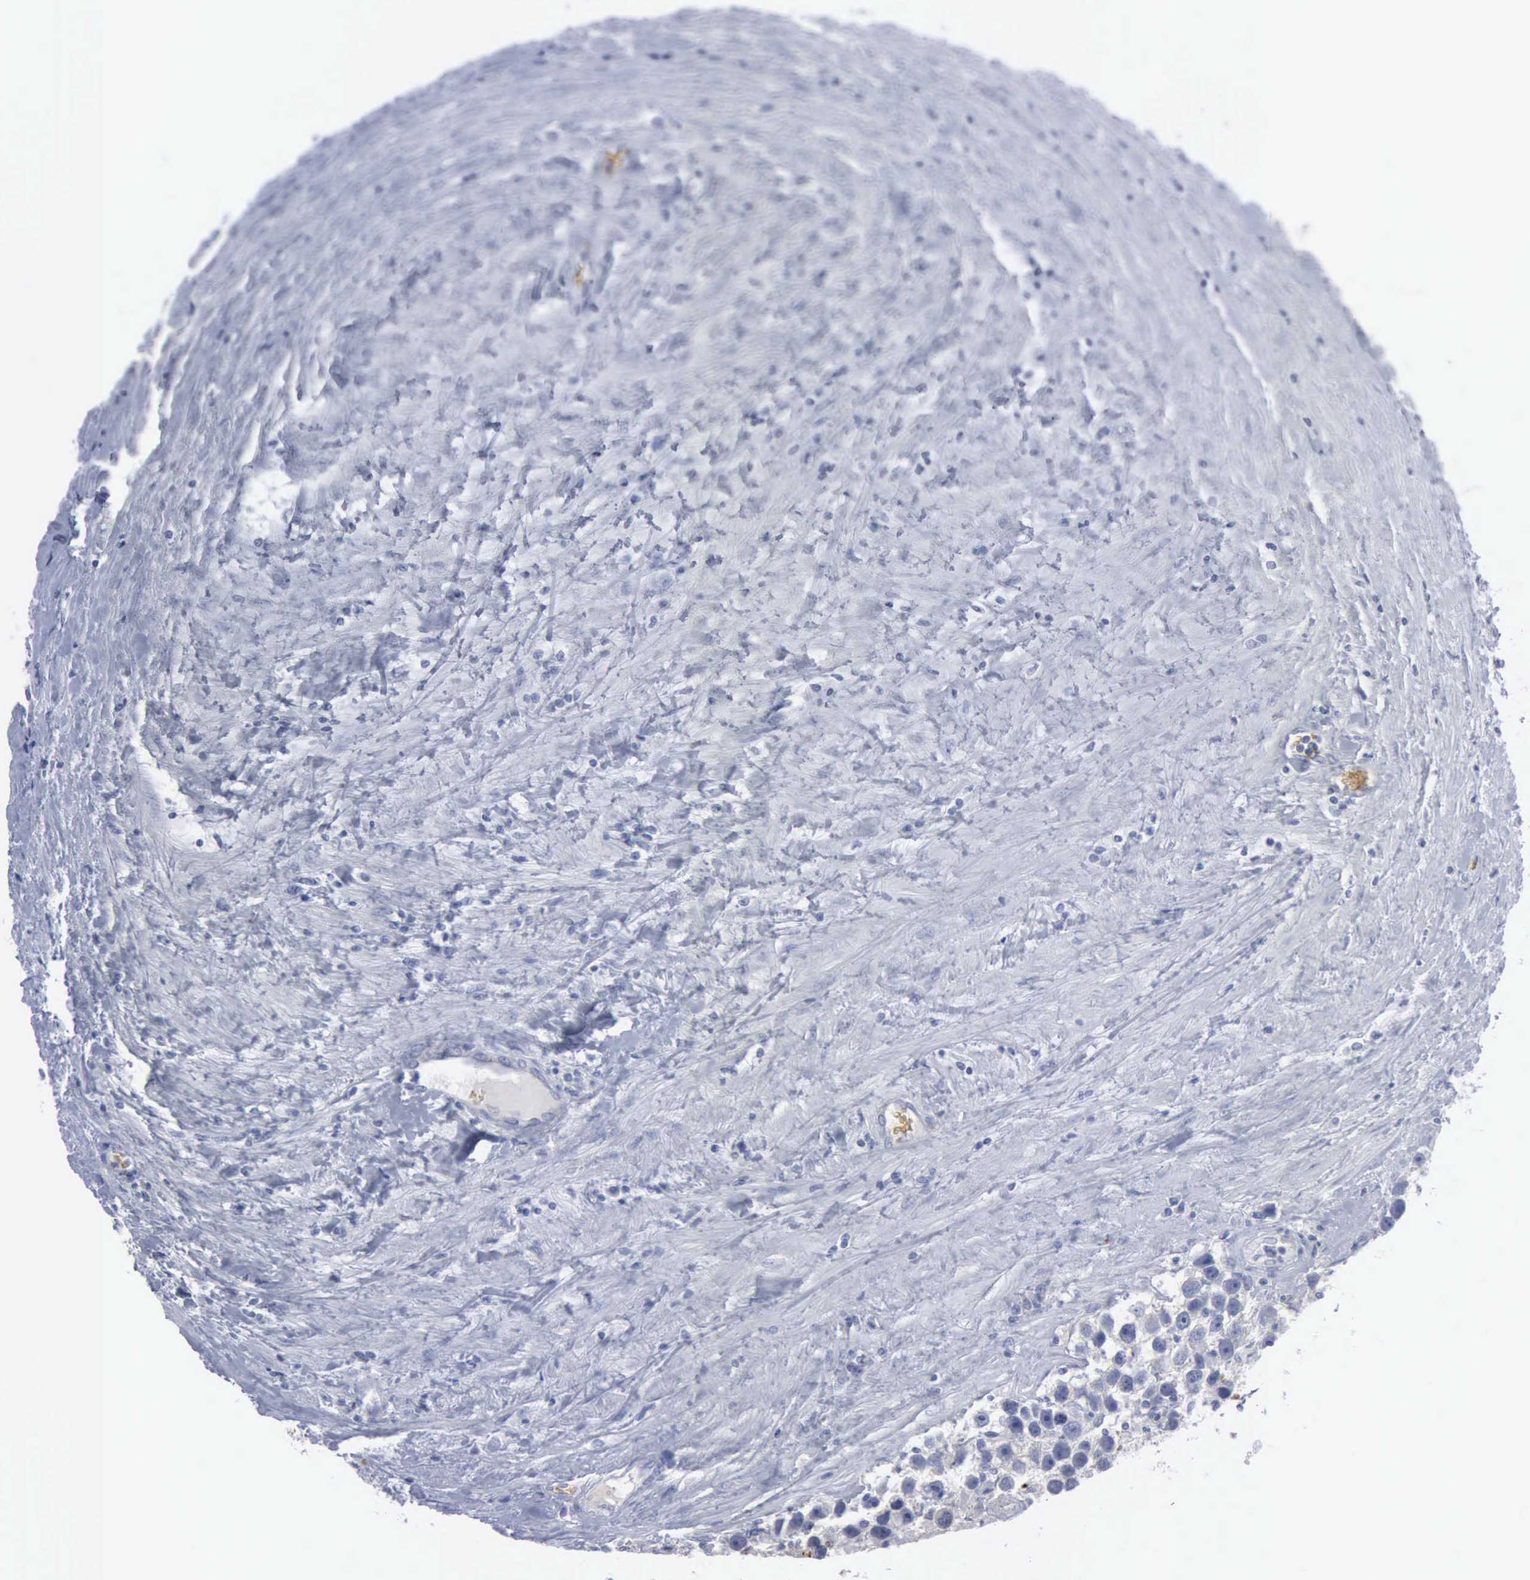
{"staining": {"intensity": "negative", "quantity": "none", "location": "none"}, "tissue": "testis cancer", "cell_type": "Tumor cells", "image_type": "cancer", "snomed": [{"axis": "morphology", "description": "Seminoma, NOS"}, {"axis": "topography", "description": "Testis"}], "caption": "Testis seminoma was stained to show a protein in brown. There is no significant staining in tumor cells.", "gene": "TGFB1", "patient": {"sex": "male", "age": 43}}